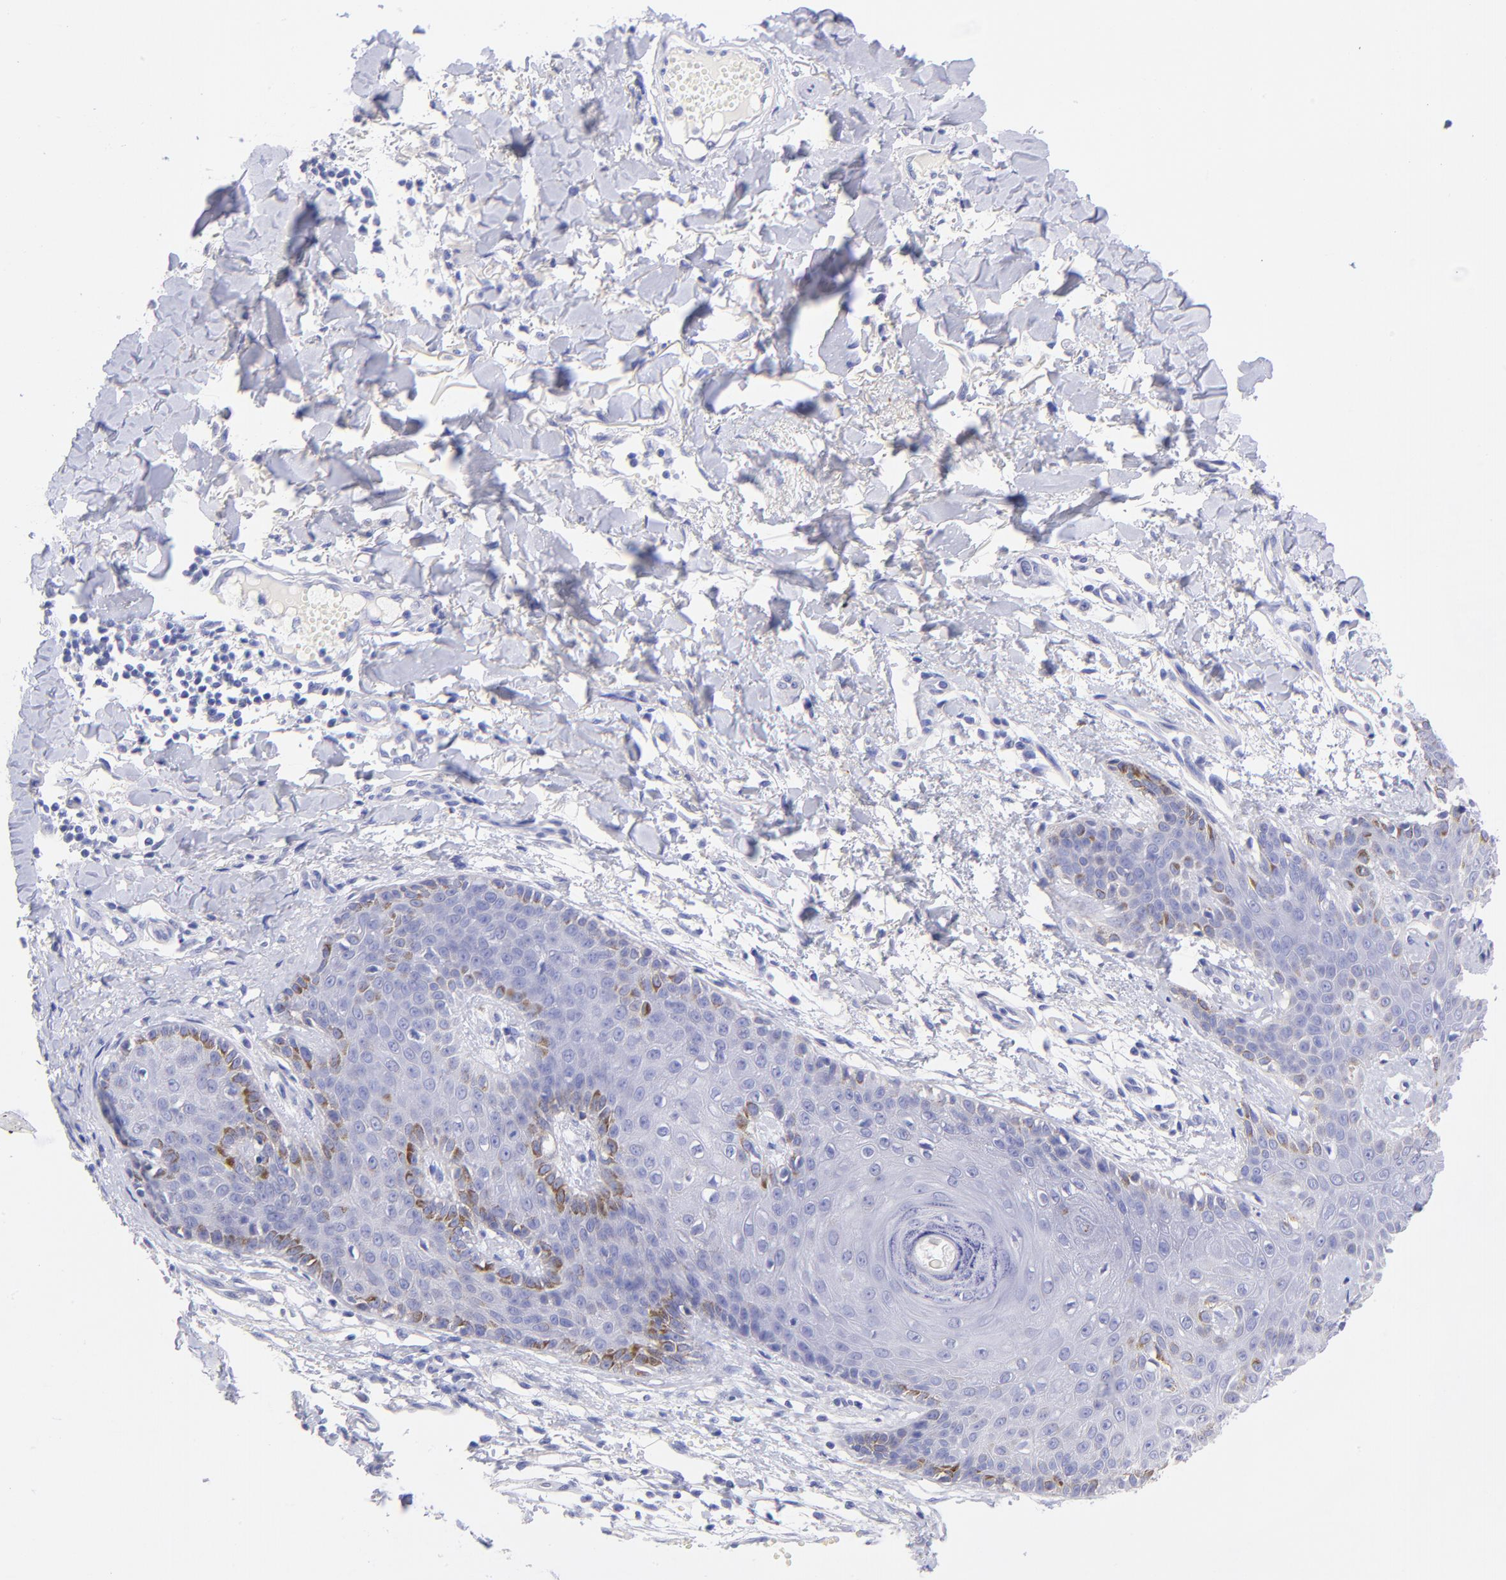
{"staining": {"intensity": "moderate", "quantity": "<25%", "location": "cytoplasmic/membranous"}, "tissue": "skin cancer", "cell_type": "Tumor cells", "image_type": "cancer", "snomed": [{"axis": "morphology", "description": "Basal cell carcinoma"}, {"axis": "topography", "description": "Skin"}], "caption": "Human skin cancer (basal cell carcinoma) stained with a protein marker shows moderate staining in tumor cells.", "gene": "RAB3B", "patient": {"sex": "male", "age": 67}}